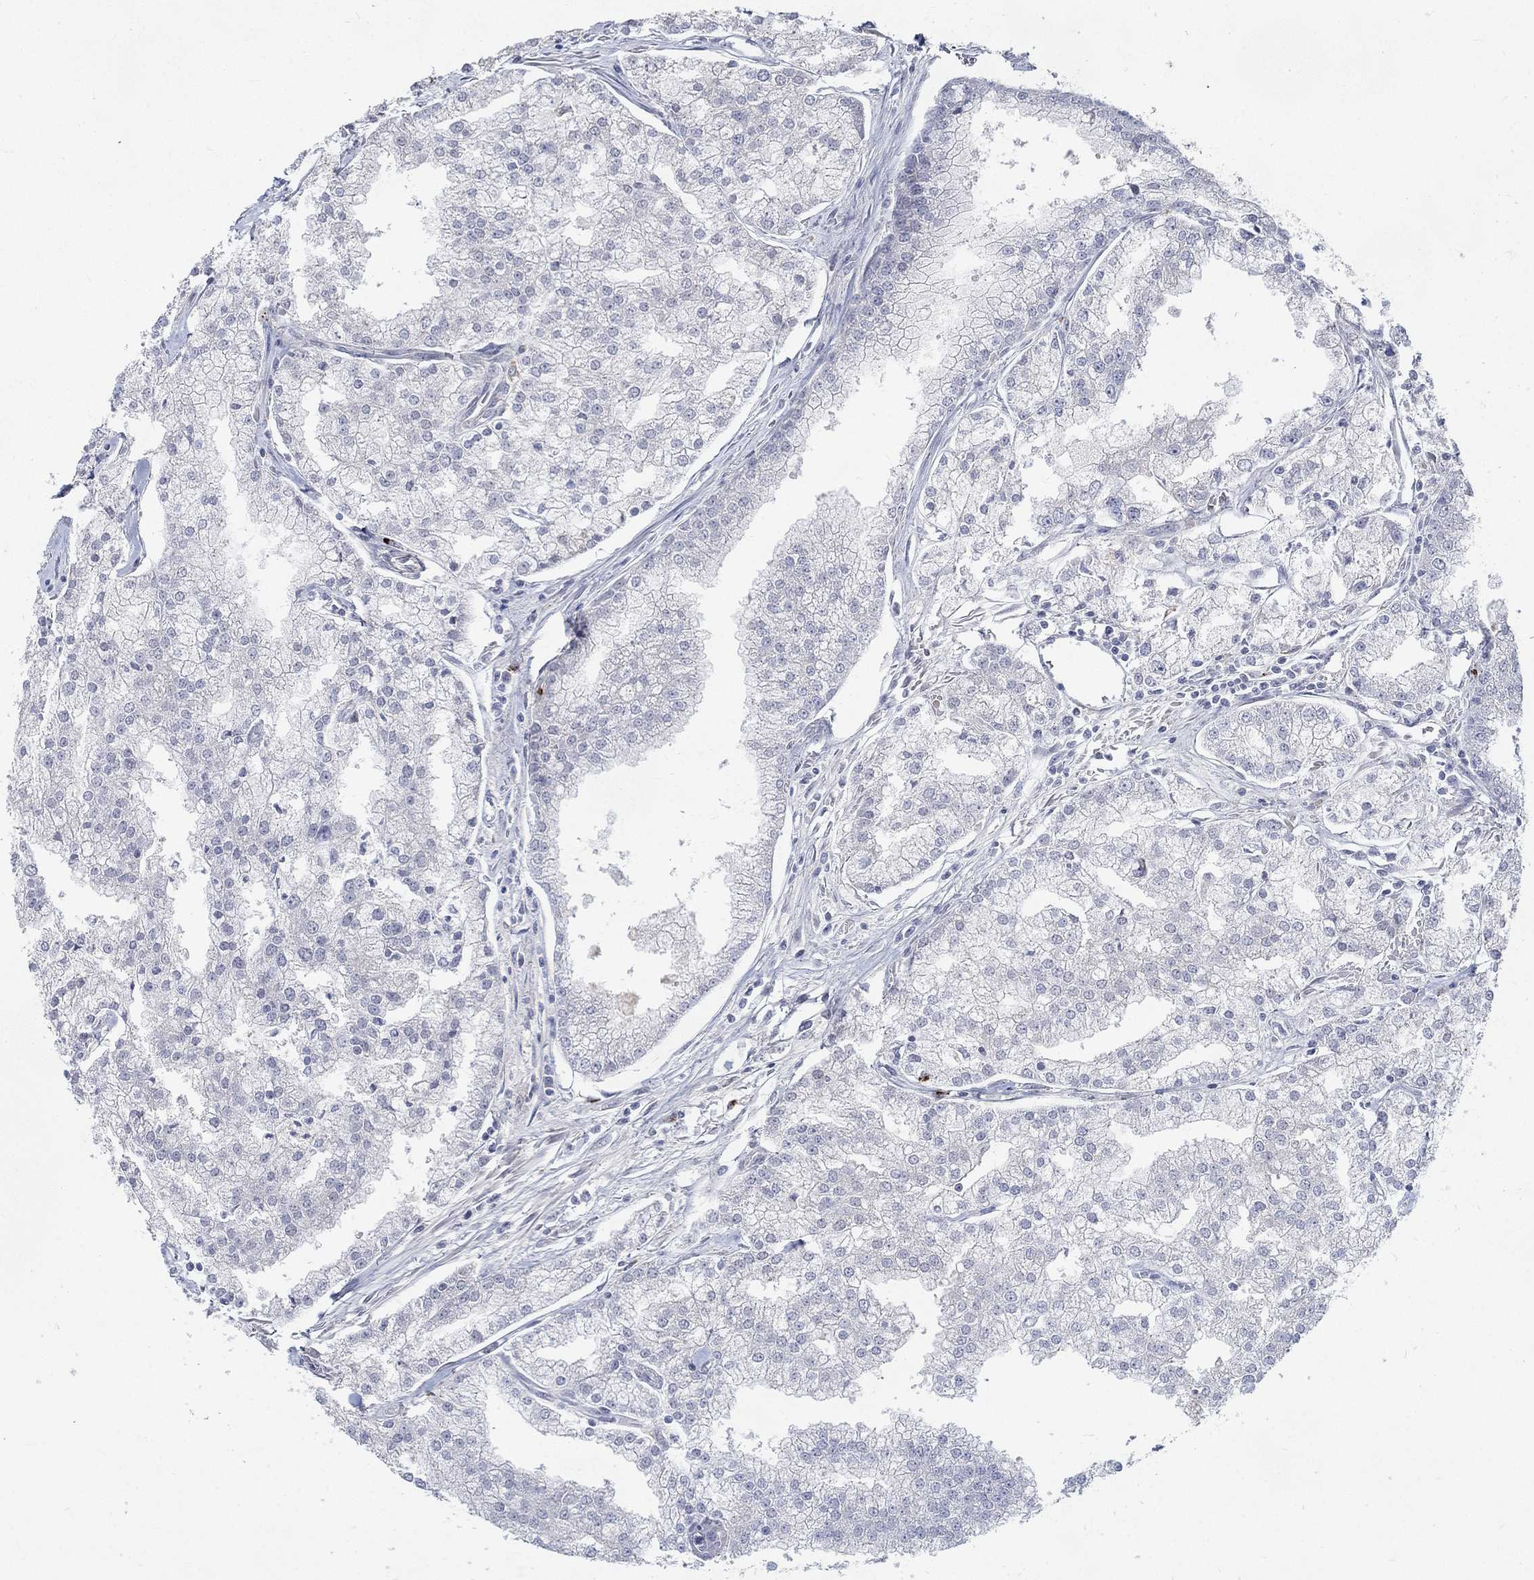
{"staining": {"intensity": "negative", "quantity": "none", "location": "none"}, "tissue": "prostate cancer", "cell_type": "Tumor cells", "image_type": "cancer", "snomed": [{"axis": "morphology", "description": "Adenocarcinoma, NOS"}, {"axis": "topography", "description": "Prostate"}], "caption": "Immunohistochemistry image of neoplastic tissue: human prostate cancer stained with DAB (3,3'-diaminobenzidine) displays no significant protein expression in tumor cells.", "gene": "MTSS2", "patient": {"sex": "male", "age": 70}}